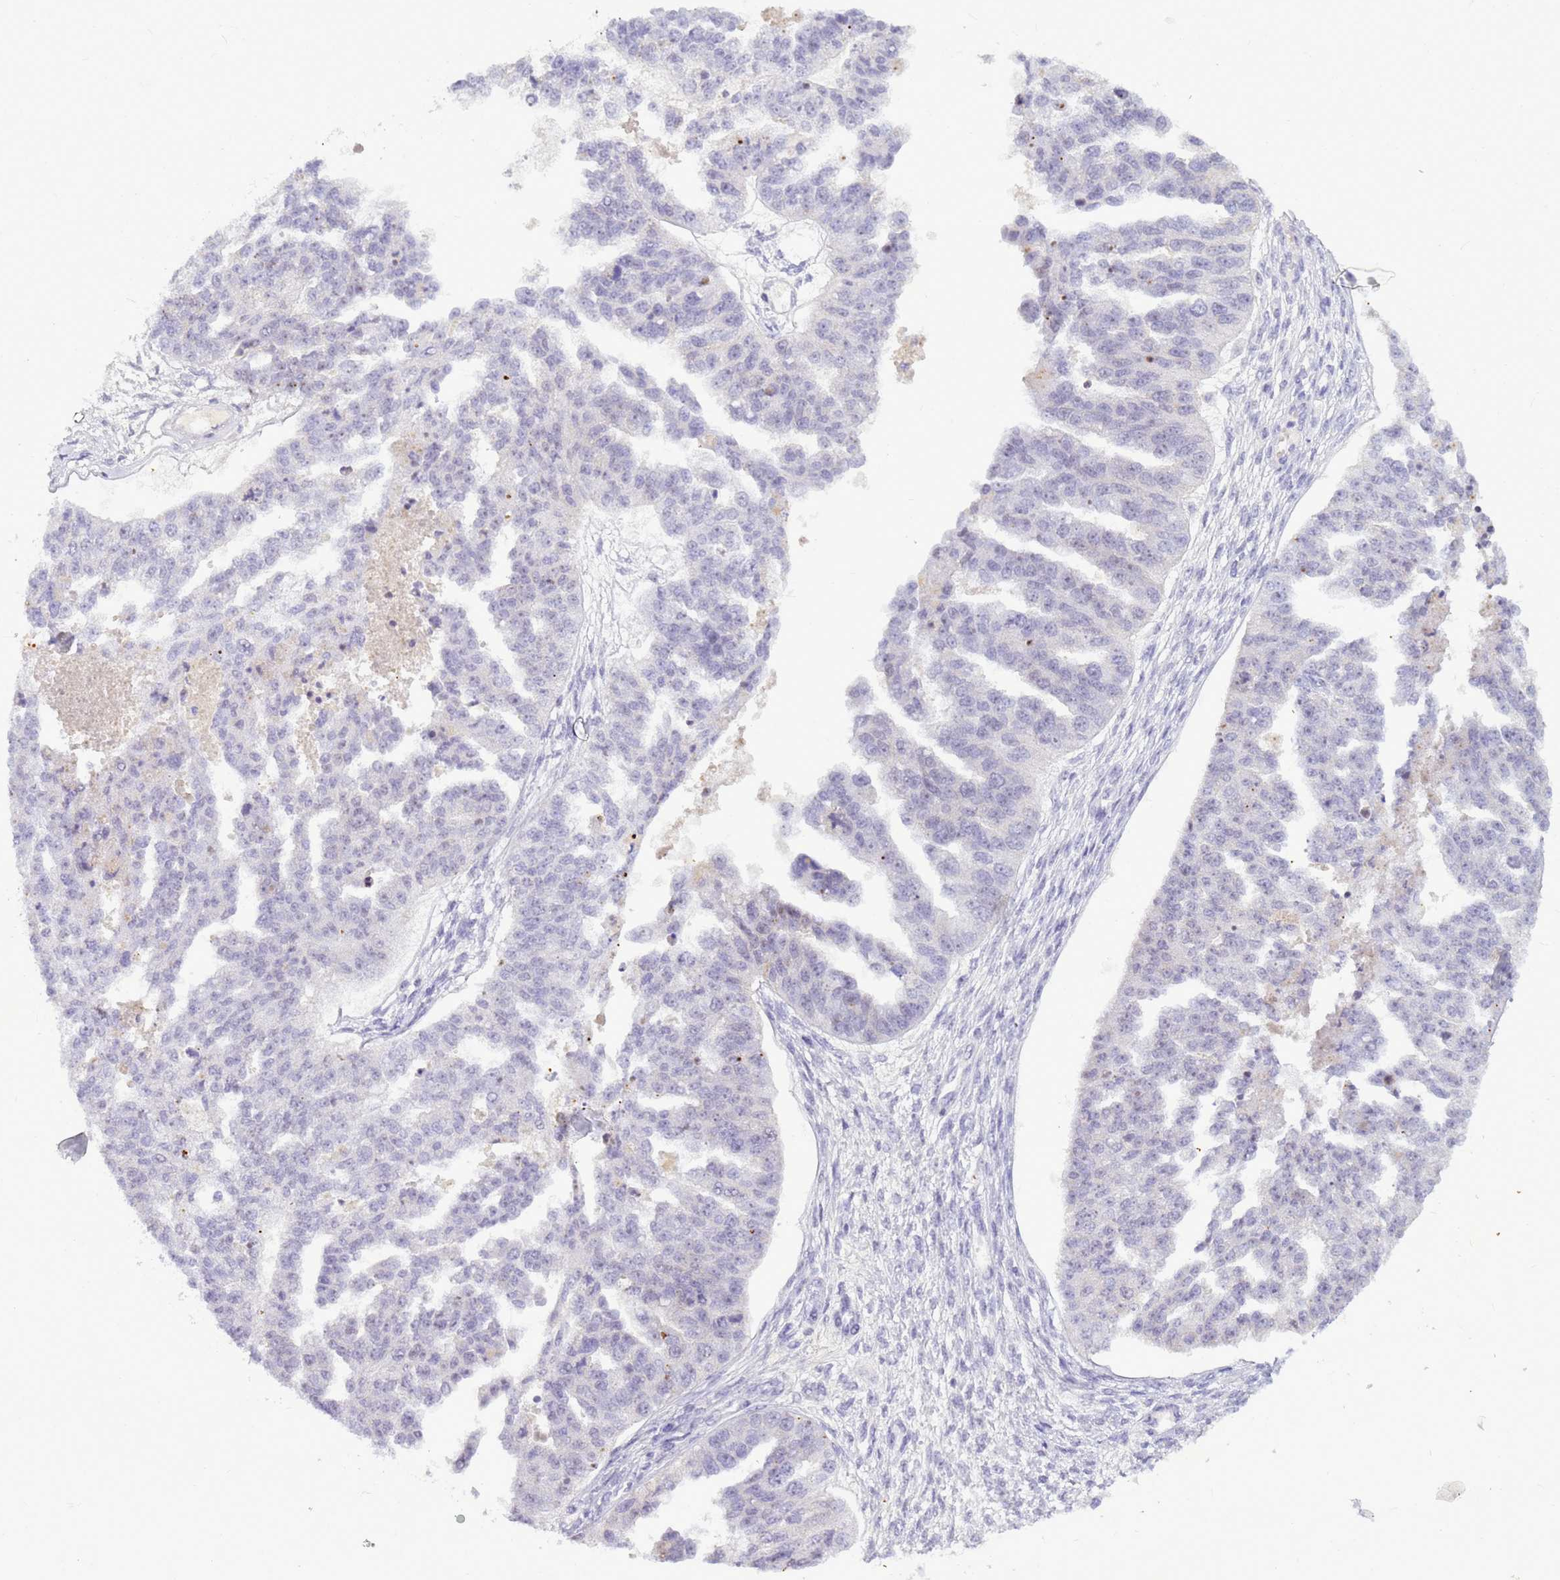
{"staining": {"intensity": "negative", "quantity": "none", "location": "none"}, "tissue": "ovarian cancer", "cell_type": "Tumor cells", "image_type": "cancer", "snomed": [{"axis": "morphology", "description": "Cystadenocarcinoma, serous, NOS"}, {"axis": "topography", "description": "Ovary"}], "caption": "The immunohistochemistry (IHC) histopathology image has no significant expression in tumor cells of ovarian cancer tissue. (DAB immunohistochemistry (IHC) visualized using brightfield microscopy, high magnification).", "gene": "DMRTC2", "patient": {"sex": "female", "age": 58}}